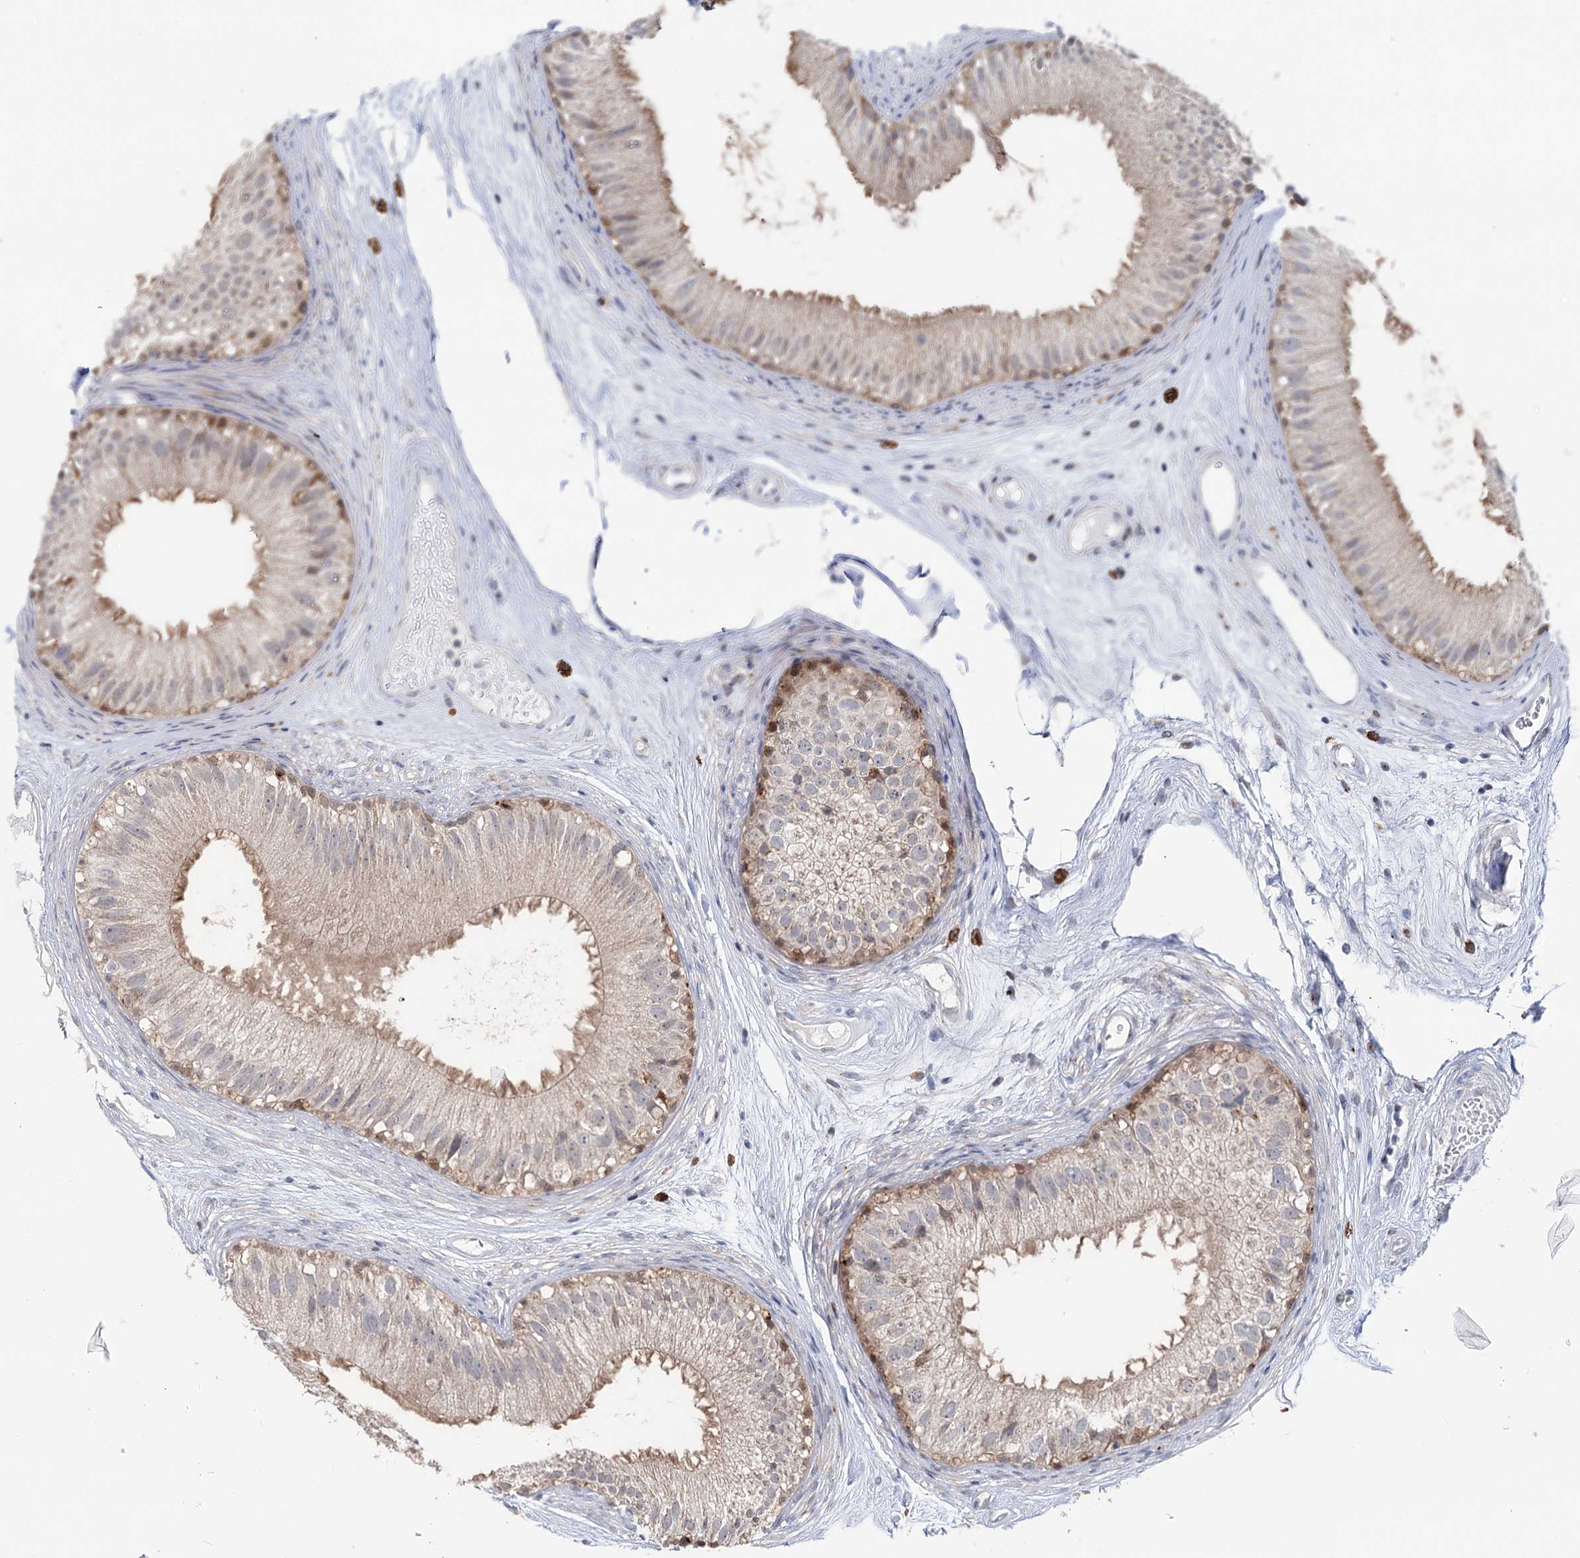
{"staining": {"intensity": "moderate", "quantity": "<25%", "location": "cytoplasmic/membranous"}, "tissue": "epididymis", "cell_type": "Glandular cells", "image_type": "normal", "snomed": [{"axis": "morphology", "description": "Normal tissue, NOS"}, {"axis": "topography", "description": "Epididymis"}], "caption": "Glandular cells reveal moderate cytoplasmic/membranous expression in about <25% of cells in normal epididymis.", "gene": "PTGR1", "patient": {"sex": "male", "age": 77}}